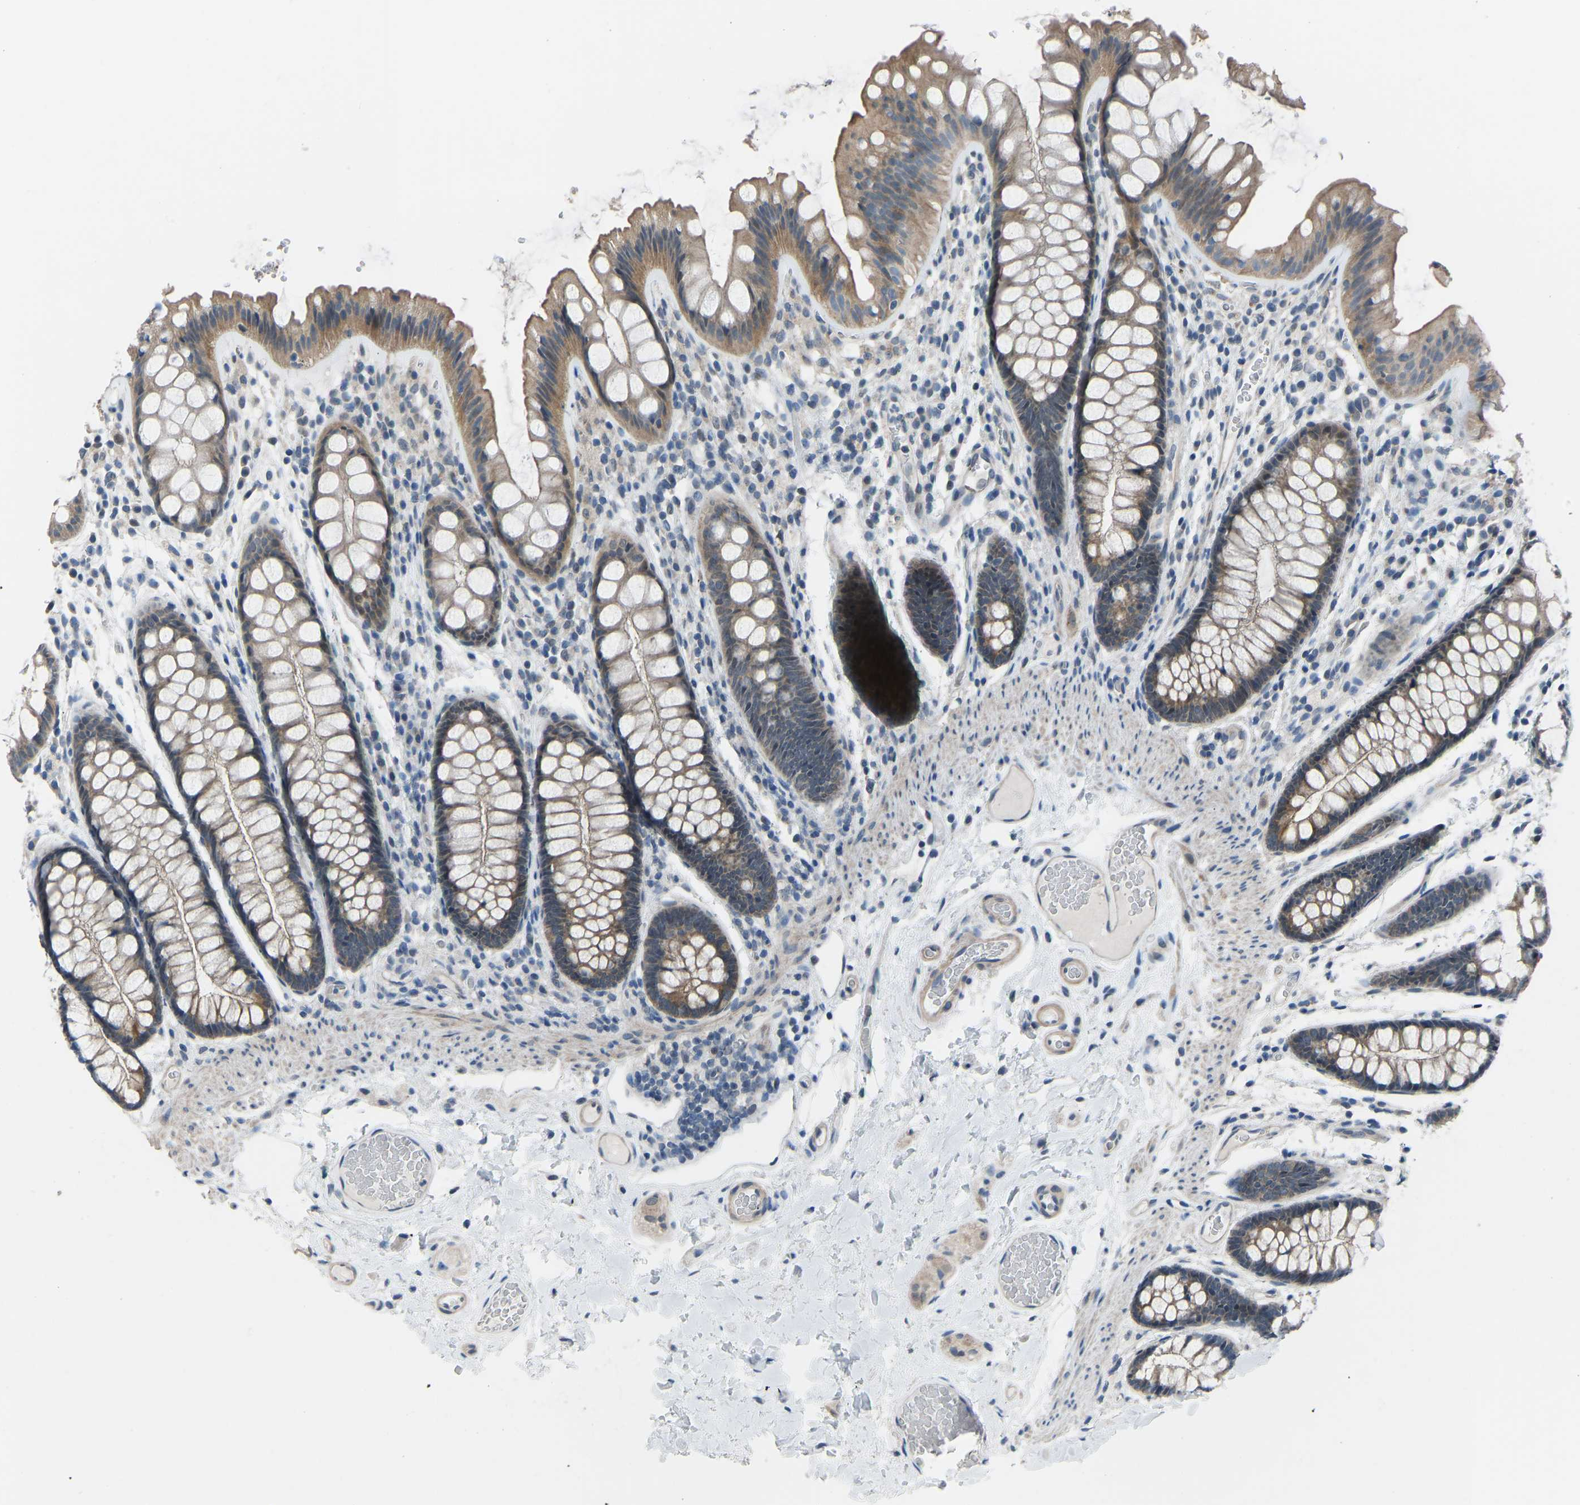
{"staining": {"intensity": "weak", "quantity": ">75%", "location": "cytoplasmic/membranous"}, "tissue": "colon", "cell_type": "Endothelial cells", "image_type": "normal", "snomed": [{"axis": "morphology", "description": "Normal tissue, NOS"}, {"axis": "topography", "description": "Colon"}], "caption": "Protein expression analysis of normal colon reveals weak cytoplasmic/membranous staining in approximately >75% of endothelial cells.", "gene": "CDK2AP1", "patient": {"sex": "female", "age": 56}}